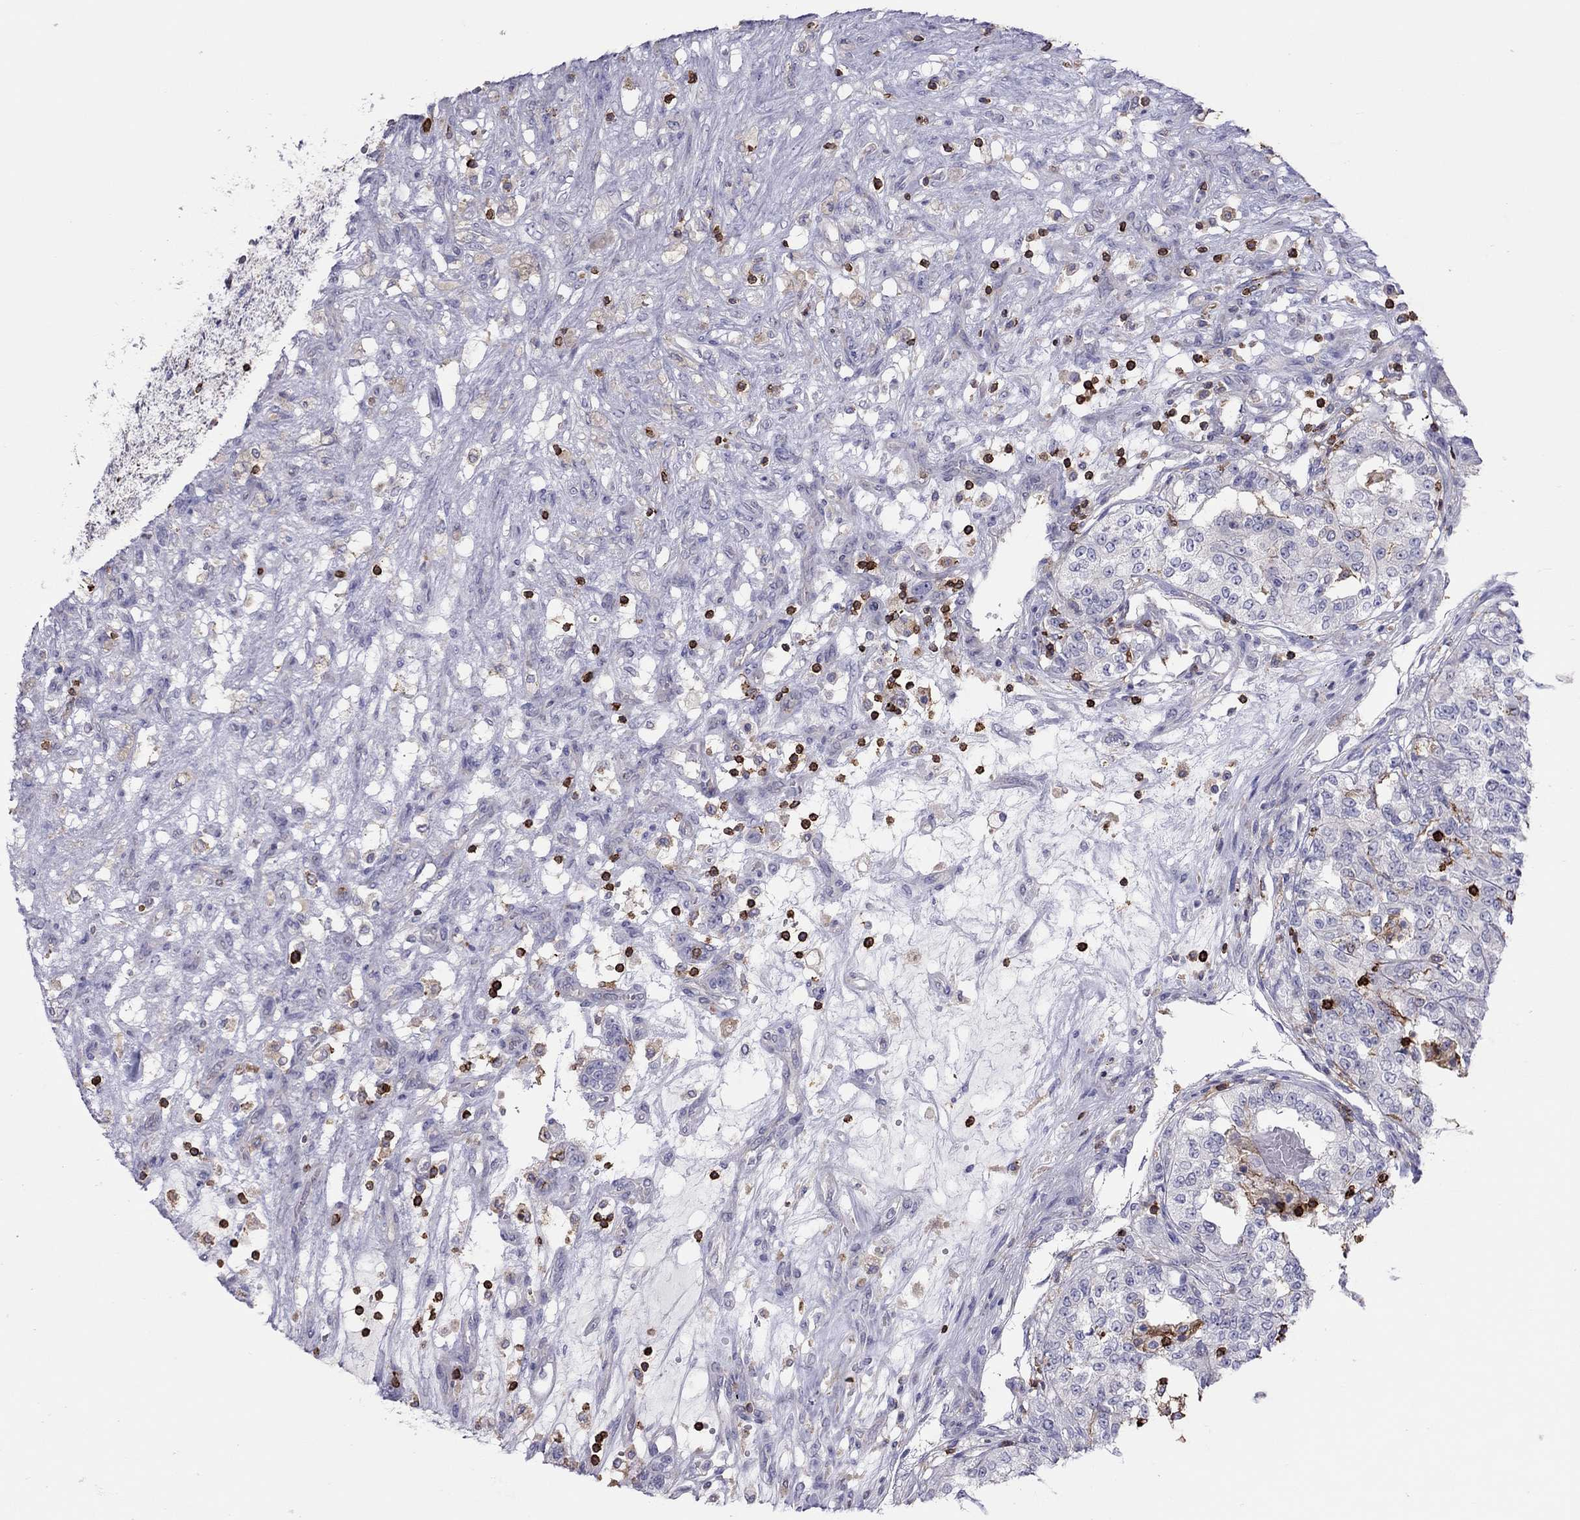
{"staining": {"intensity": "negative", "quantity": "none", "location": "none"}, "tissue": "renal cancer", "cell_type": "Tumor cells", "image_type": "cancer", "snomed": [{"axis": "morphology", "description": "Adenocarcinoma, NOS"}, {"axis": "topography", "description": "Kidney"}], "caption": "Immunohistochemistry histopathology image of human renal cancer stained for a protein (brown), which exhibits no staining in tumor cells. The staining is performed using DAB (3,3'-diaminobenzidine) brown chromogen with nuclei counter-stained in using hematoxylin.", "gene": "MND1", "patient": {"sex": "female", "age": 63}}